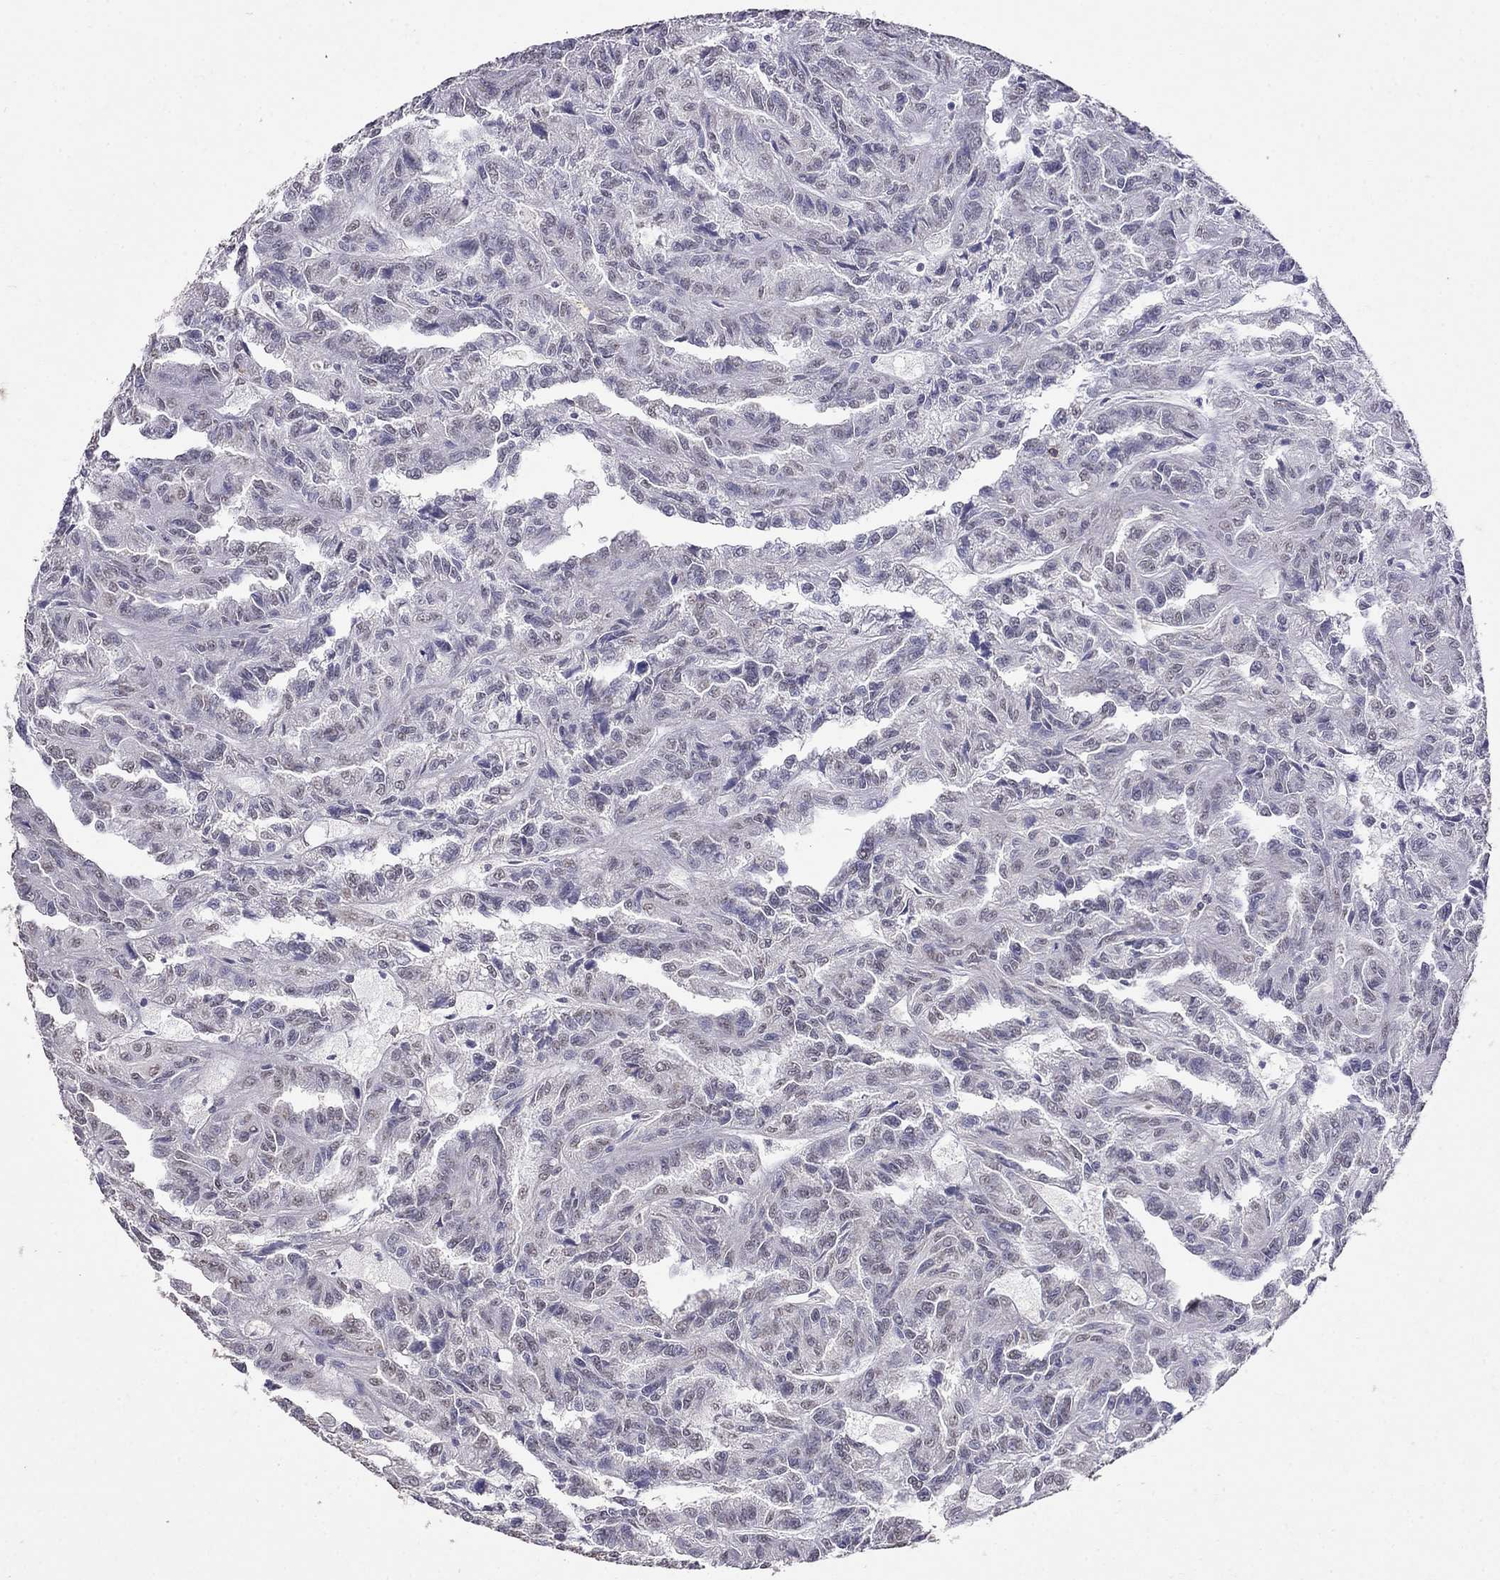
{"staining": {"intensity": "negative", "quantity": "none", "location": "none"}, "tissue": "renal cancer", "cell_type": "Tumor cells", "image_type": "cancer", "snomed": [{"axis": "morphology", "description": "Adenocarcinoma, NOS"}, {"axis": "topography", "description": "Kidney"}], "caption": "A high-resolution histopathology image shows immunohistochemistry (IHC) staining of renal cancer, which demonstrates no significant expression in tumor cells.", "gene": "CD8B", "patient": {"sex": "male", "age": 79}}